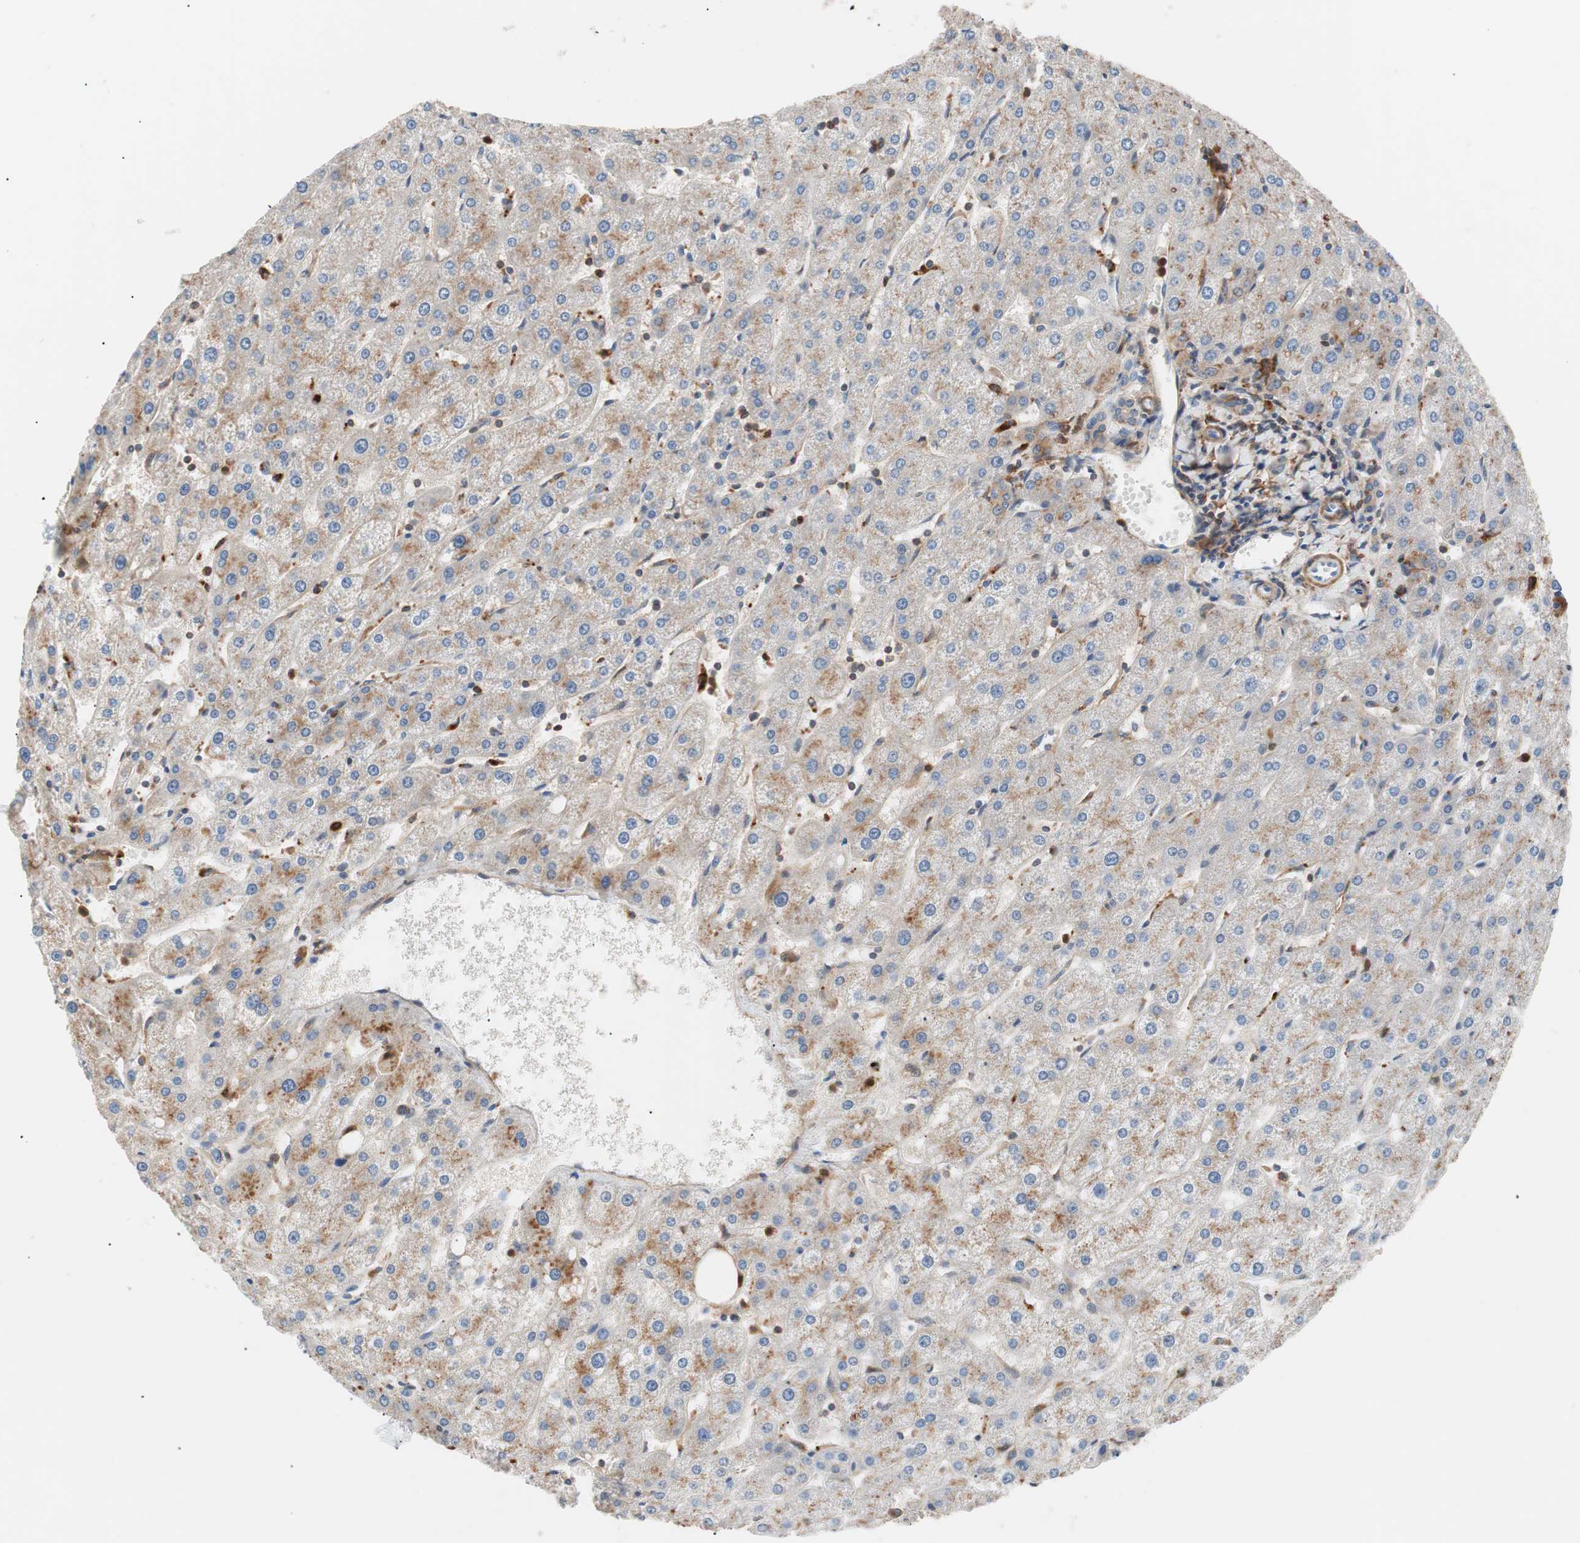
{"staining": {"intensity": "weak", "quantity": "25%-75%", "location": "cytoplasmic/membranous"}, "tissue": "liver", "cell_type": "Cholangiocytes", "image_type": "normal", "snomed": [{"axis": "morphology", "description": "Normal tissue, NOS"}, {"axis": "topography", "description": "Liver"}], "caption": "Immunohistochemistry (IHC) (DAB (3,3'-diaminobenzidine)) staining of benign liver demonstrates weak cytoplasmic/membranous protein staining in about 25%-75% of cholangiocytes.", "gene": "LITAF", "patient": {"sex": "male", "age": 67}}